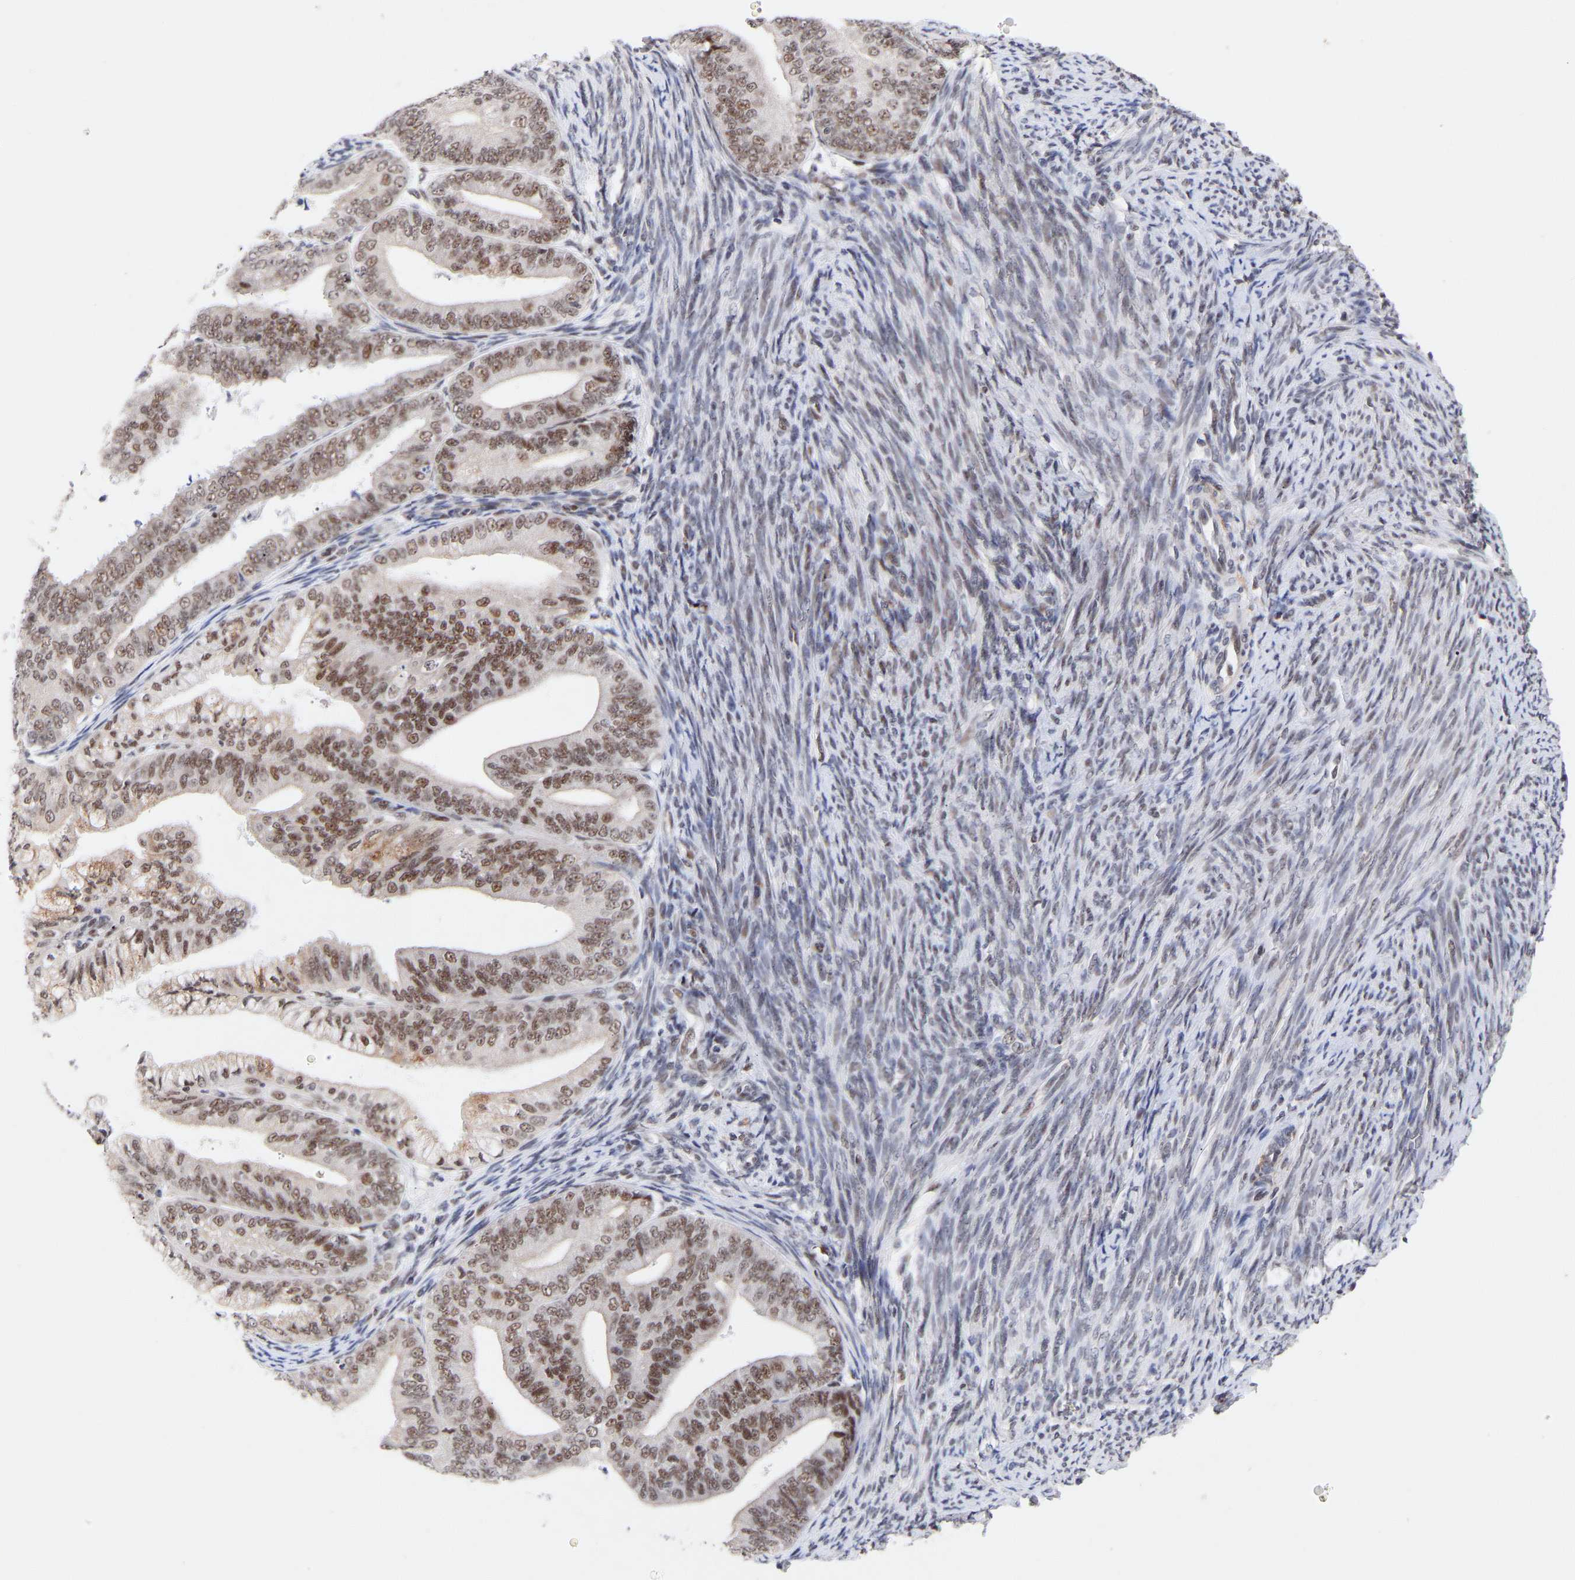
{"staining": {"intensity": "moderate", "quantity": ">75%", "location": "nuclear"}, "tissue": "endometrial cancer", "cell_type": "Tumor cells", "image_type": "cancer", "snomed": [{"axis": "morphology", "description": "Adenocarcinoma, NOS"}, {"axis": "topography", "description": "Endometrium"}], "caption": "An image showing moderate nuclear staining in approximately >75% of tumor cells in endometrial cancer (adenocarcinoma), as visualized by brown immunohistochemical staining.", "gene": "RBM15", "patient": {"sex": "female", "age": 63}}